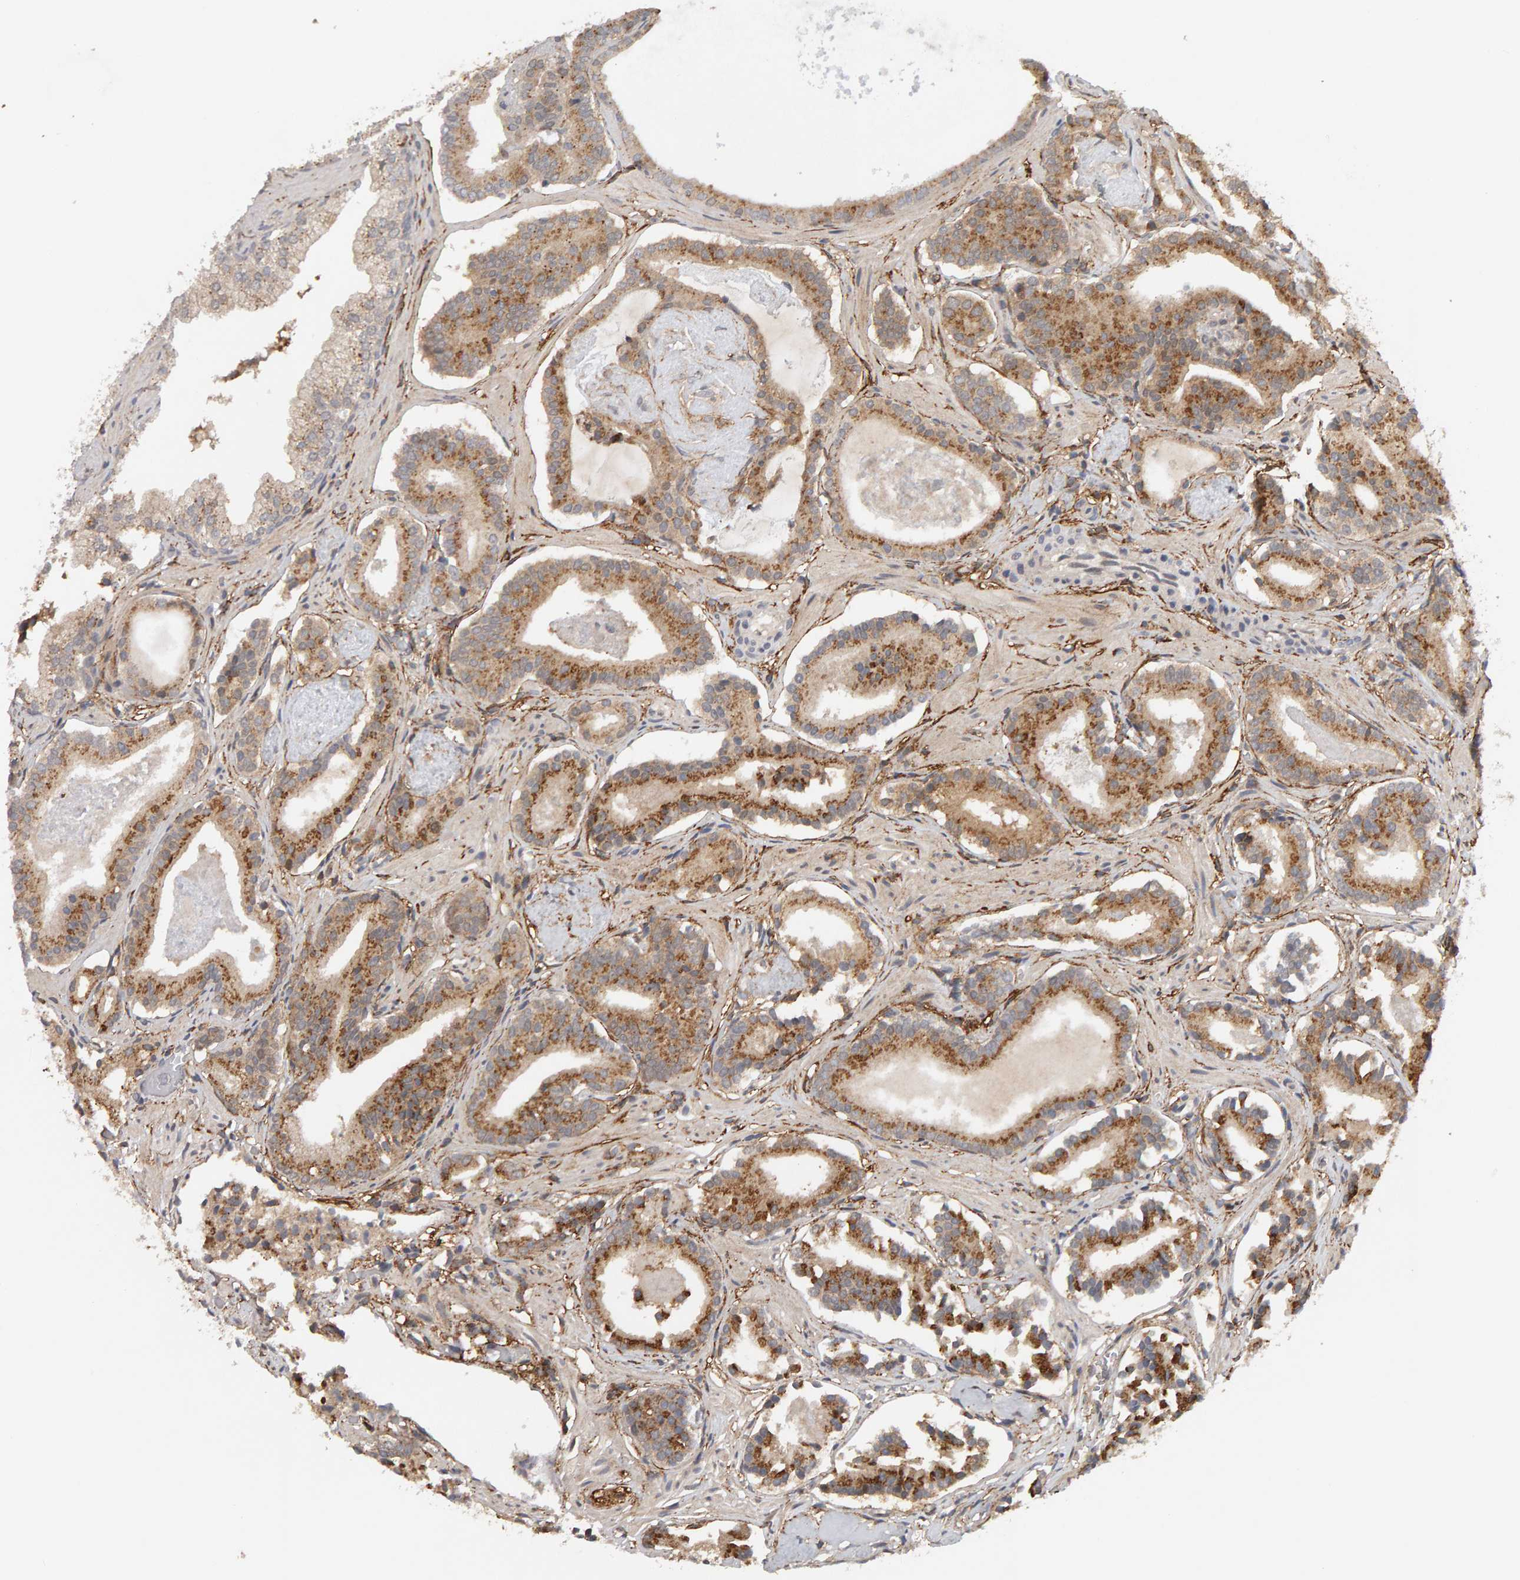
{"staining": {"intensity": "strong", "quantity": ">75%", "location": "cytoplasmic/membranous"}, "tissue": "prostate cancer", "cell_type": "Tumor cells", "image_type": "cancer", "snomed": [{"axis": "morphology", "description": "Adenocarcinoma, Low grade"}, {"axis": "topography", "description": "Prostate"}], "caption": "Tumor cells reveal high levels of strong cytoplasmic/membranous staining in about >75% of cells in human prostate cancer (adenocarcinoma (low-grade)).", "gene": "CDCA5", "patient": {"sex": "male", "age": 51}}